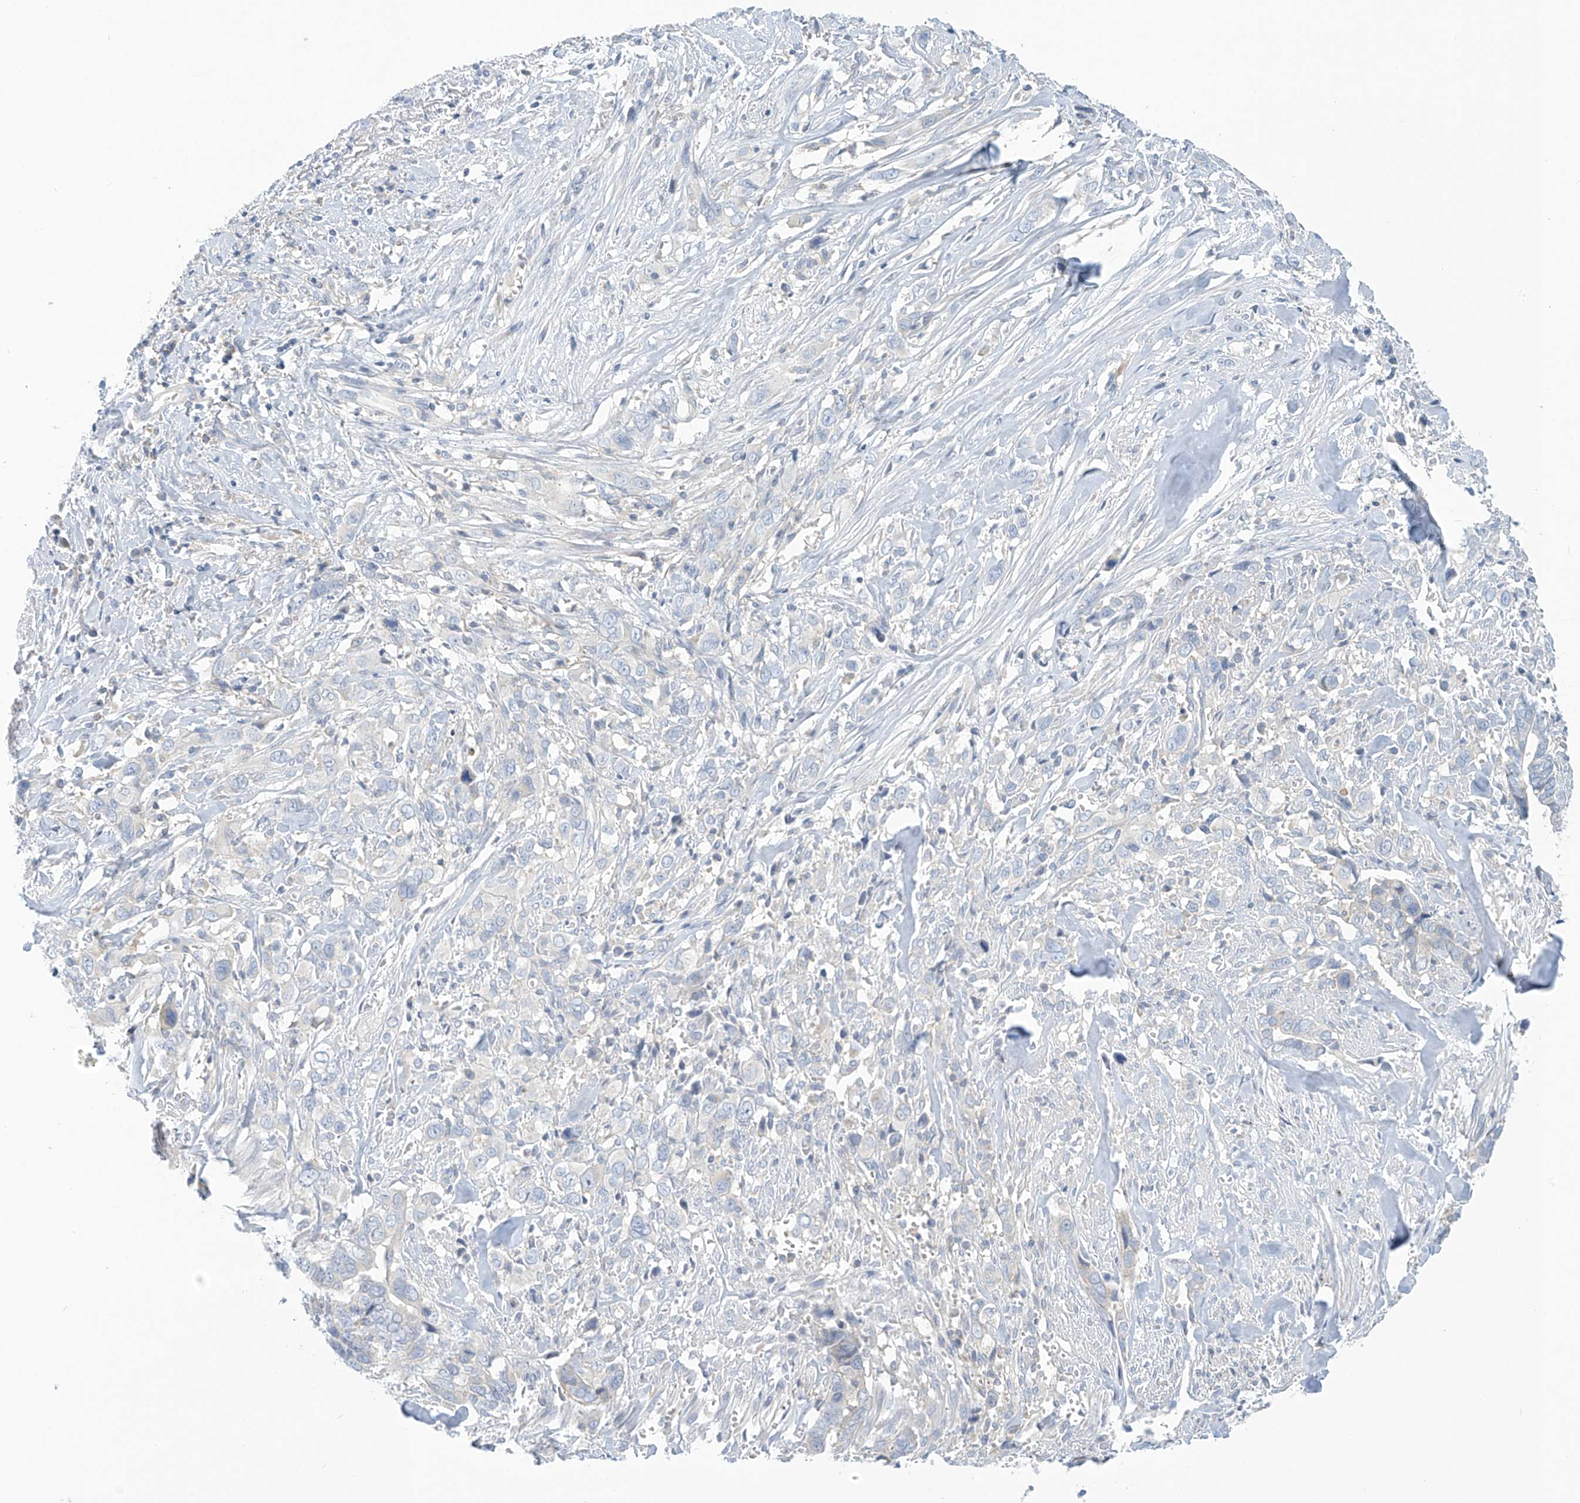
{"staining": {"intensity": "negative", "quantity": "none", "location": "none"}, "tissue": "liver cancer", "cell_type": "Tumor cells", "image_type": "cancer", "snomed": [{"axis": "morphology", "description": "Cholangiocarcinoma"}, {"axis": "topography", "description": "Liver"}], "caption": "Liver cancer stained for a protein using IHC reveals no positivity tumor cells.", "gene": "SLC6A12", "patient": {"sex": "female", "age": 79}}